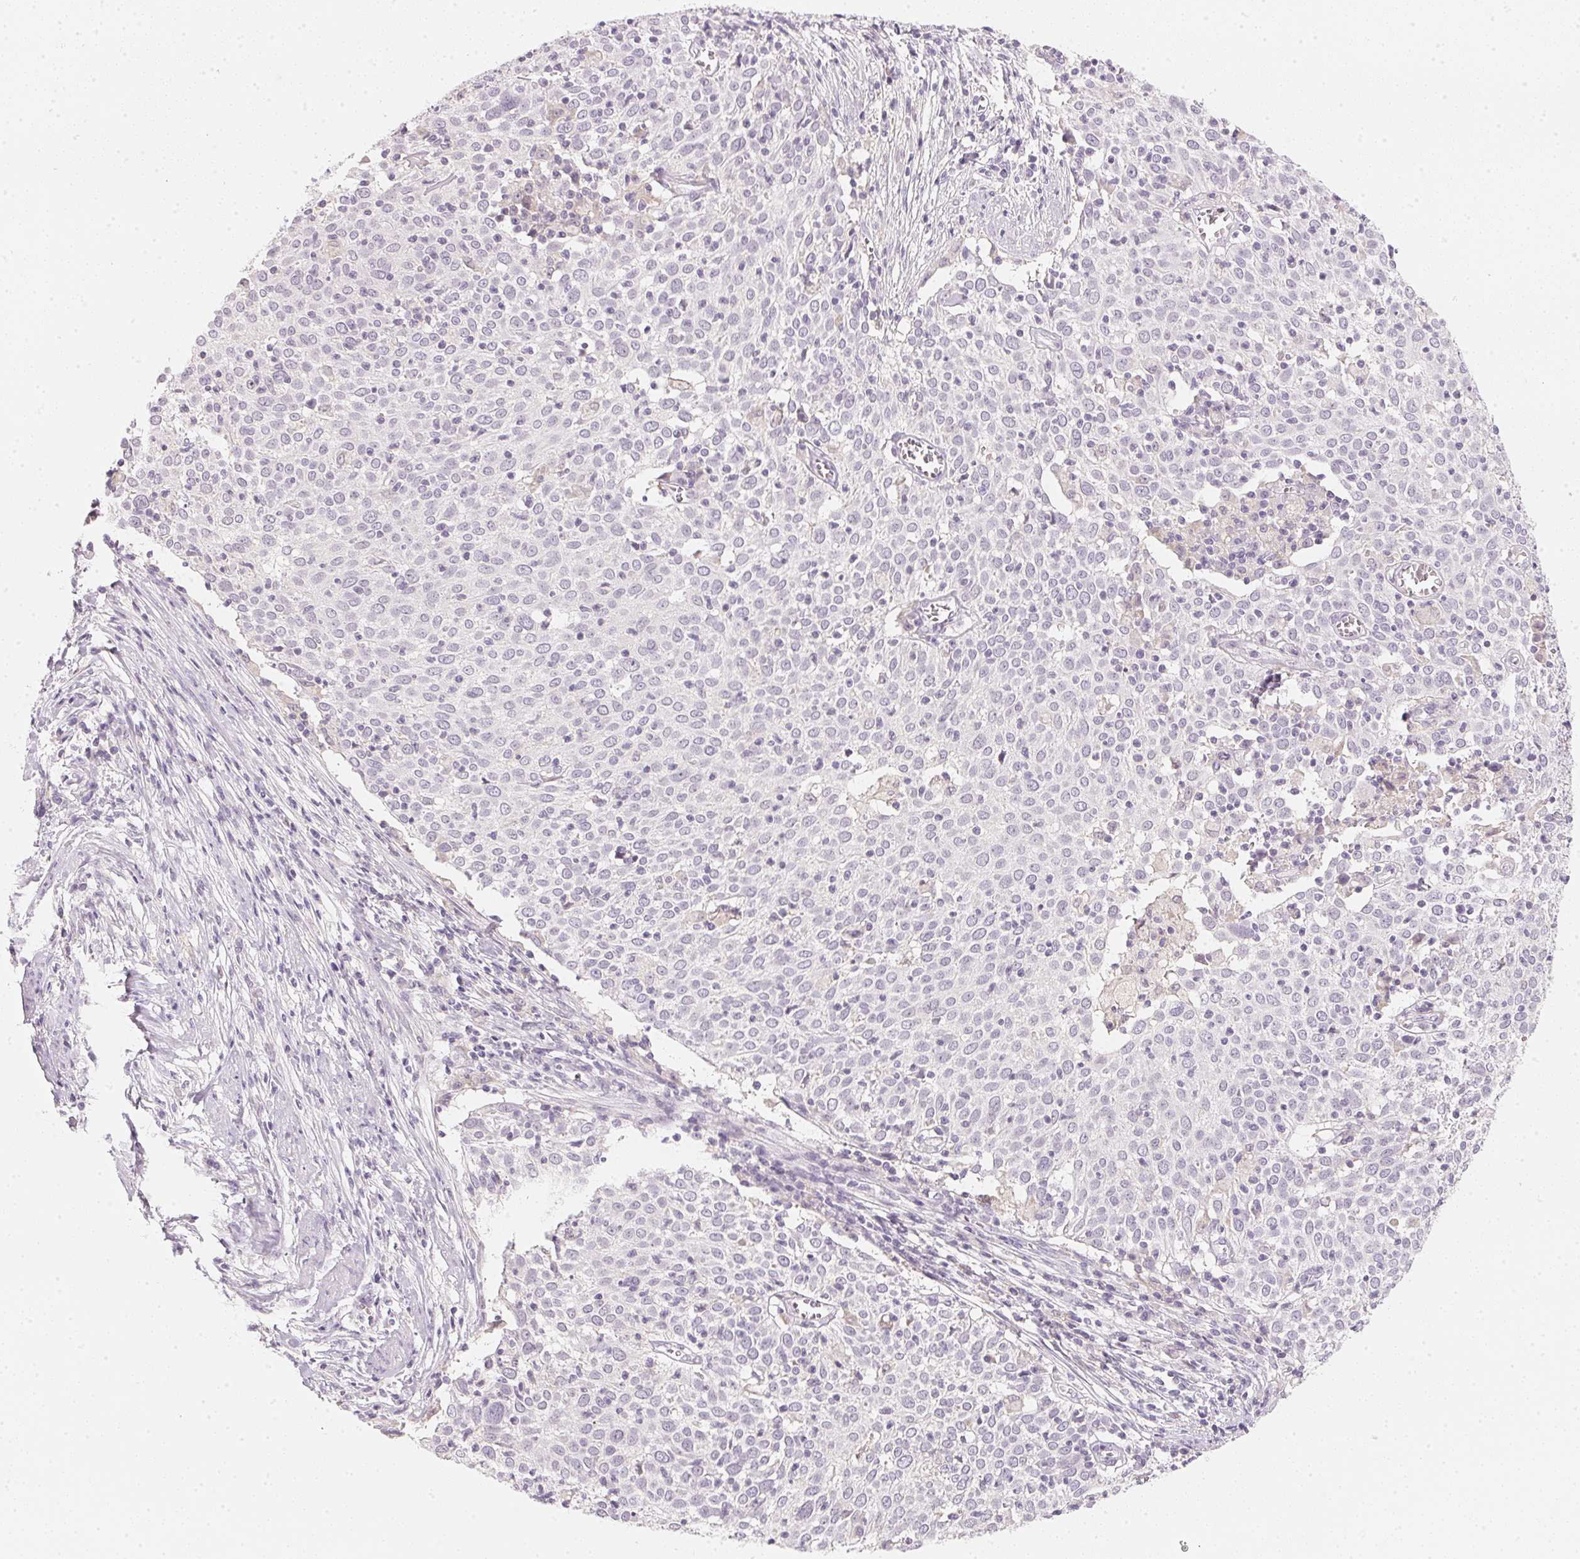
{"staining": {"intensity": "negative", "quantity": "none", "location": "none"}, "tissue": "cervical cancer", "cell_type": "Tumor cells", "image_type": "cancer", "snomed": [{"axis": "morphology", "description": "Squamous cell carcinoma, NOS"}, {"axis": "topography", "description": "Cervix"}], "caption": "Immunohistochemistry micrograph of neoplastic tissue: cervical cancer (squamous cell carcinoma) stained with DAB (3,3'-diaminobenzidine) displays no significant protein expression in tumor cells.", "gene": "CFAP276", "patient": {"sex": "female", "age": 39}}